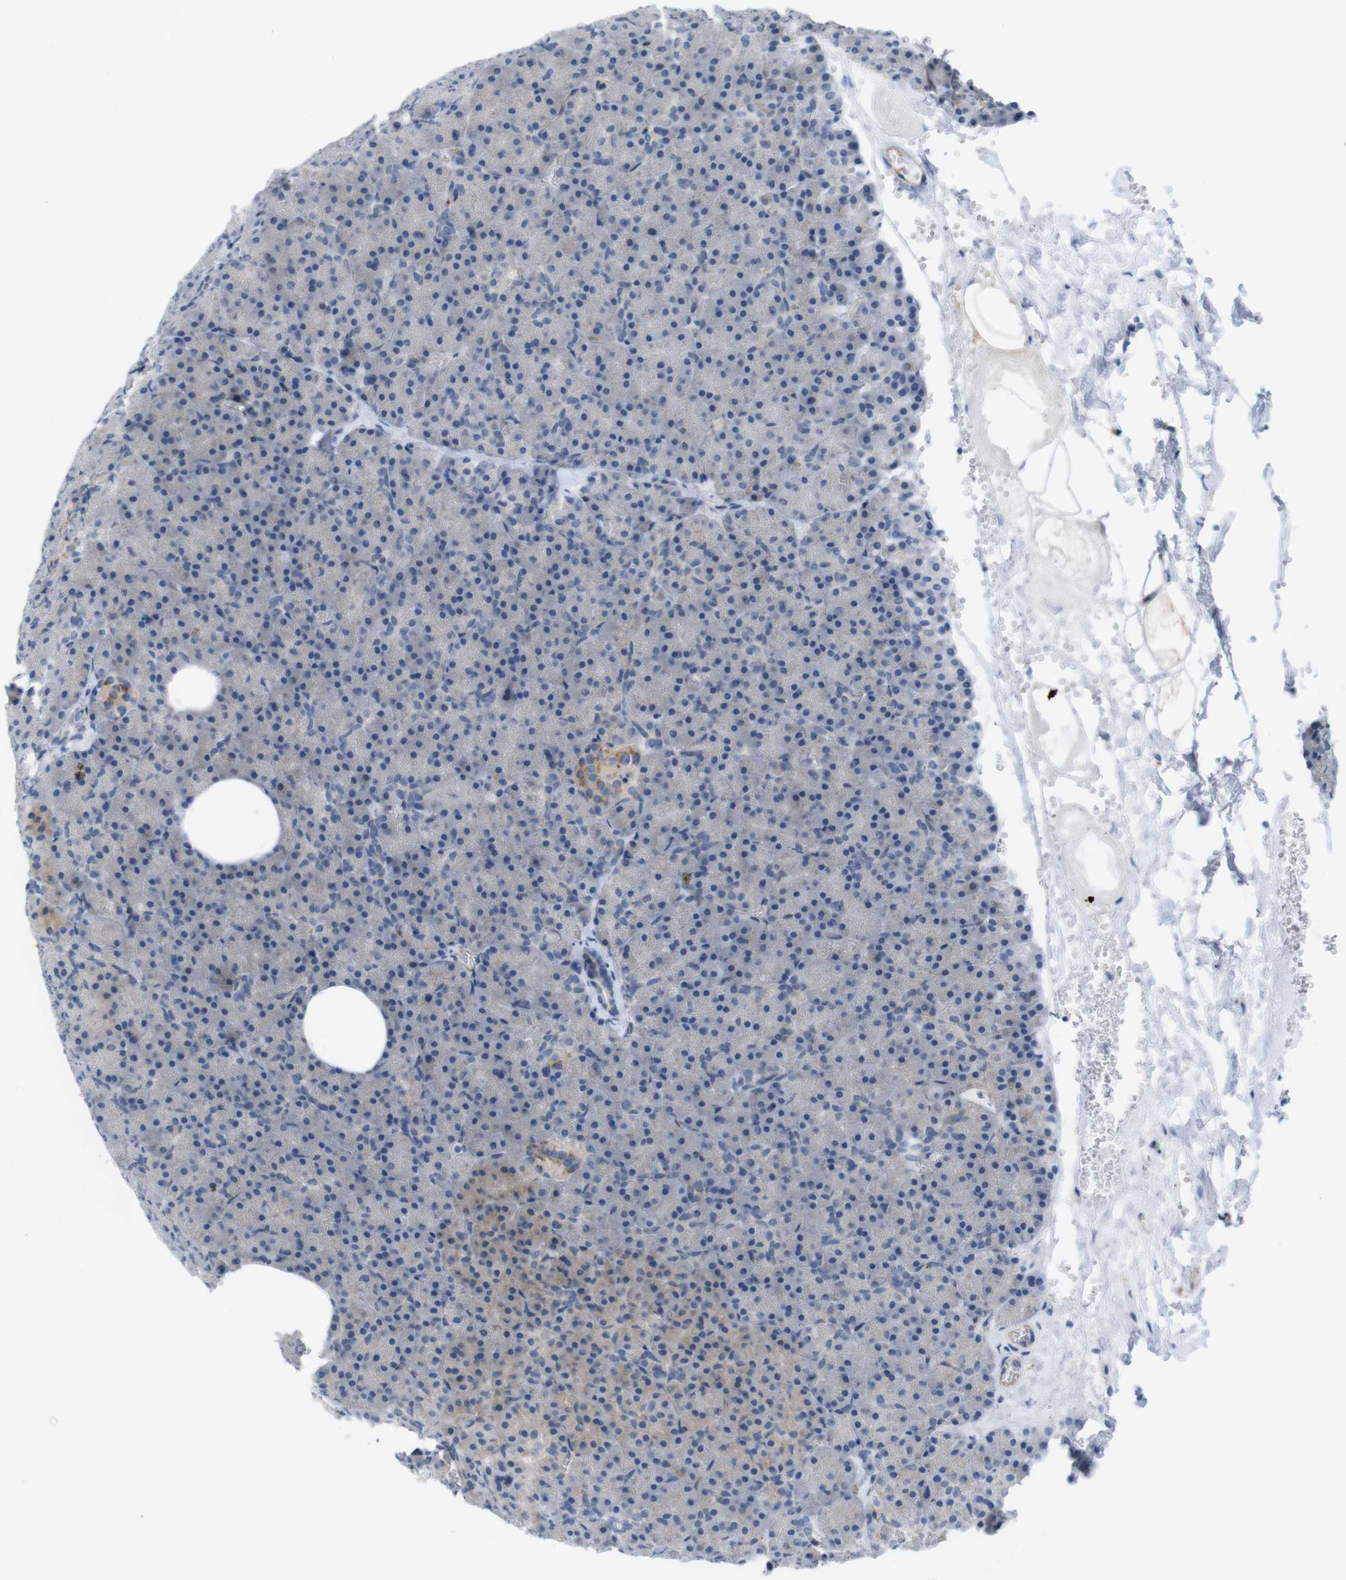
{"staining": {"intensity": "negative", "quantity": "none", "location": "none"}, "tissue": "pancreas", "cell_type": "Exocrine glandular cells", "image_type": "normal", "snomed": [{"axis": "morphology", "description": "Normal tissue, NOS"}, {"axis": "topography", "description": "Pancreas"}], "caption": "DAB (3,3'-diaminobenzidine) immunohistochemical staining of unremarkable human pancreas reveals no significant expression in exocrine glandular cells.", "gene": "CCR6", "patient": {"sex": "female", "age": 35}}